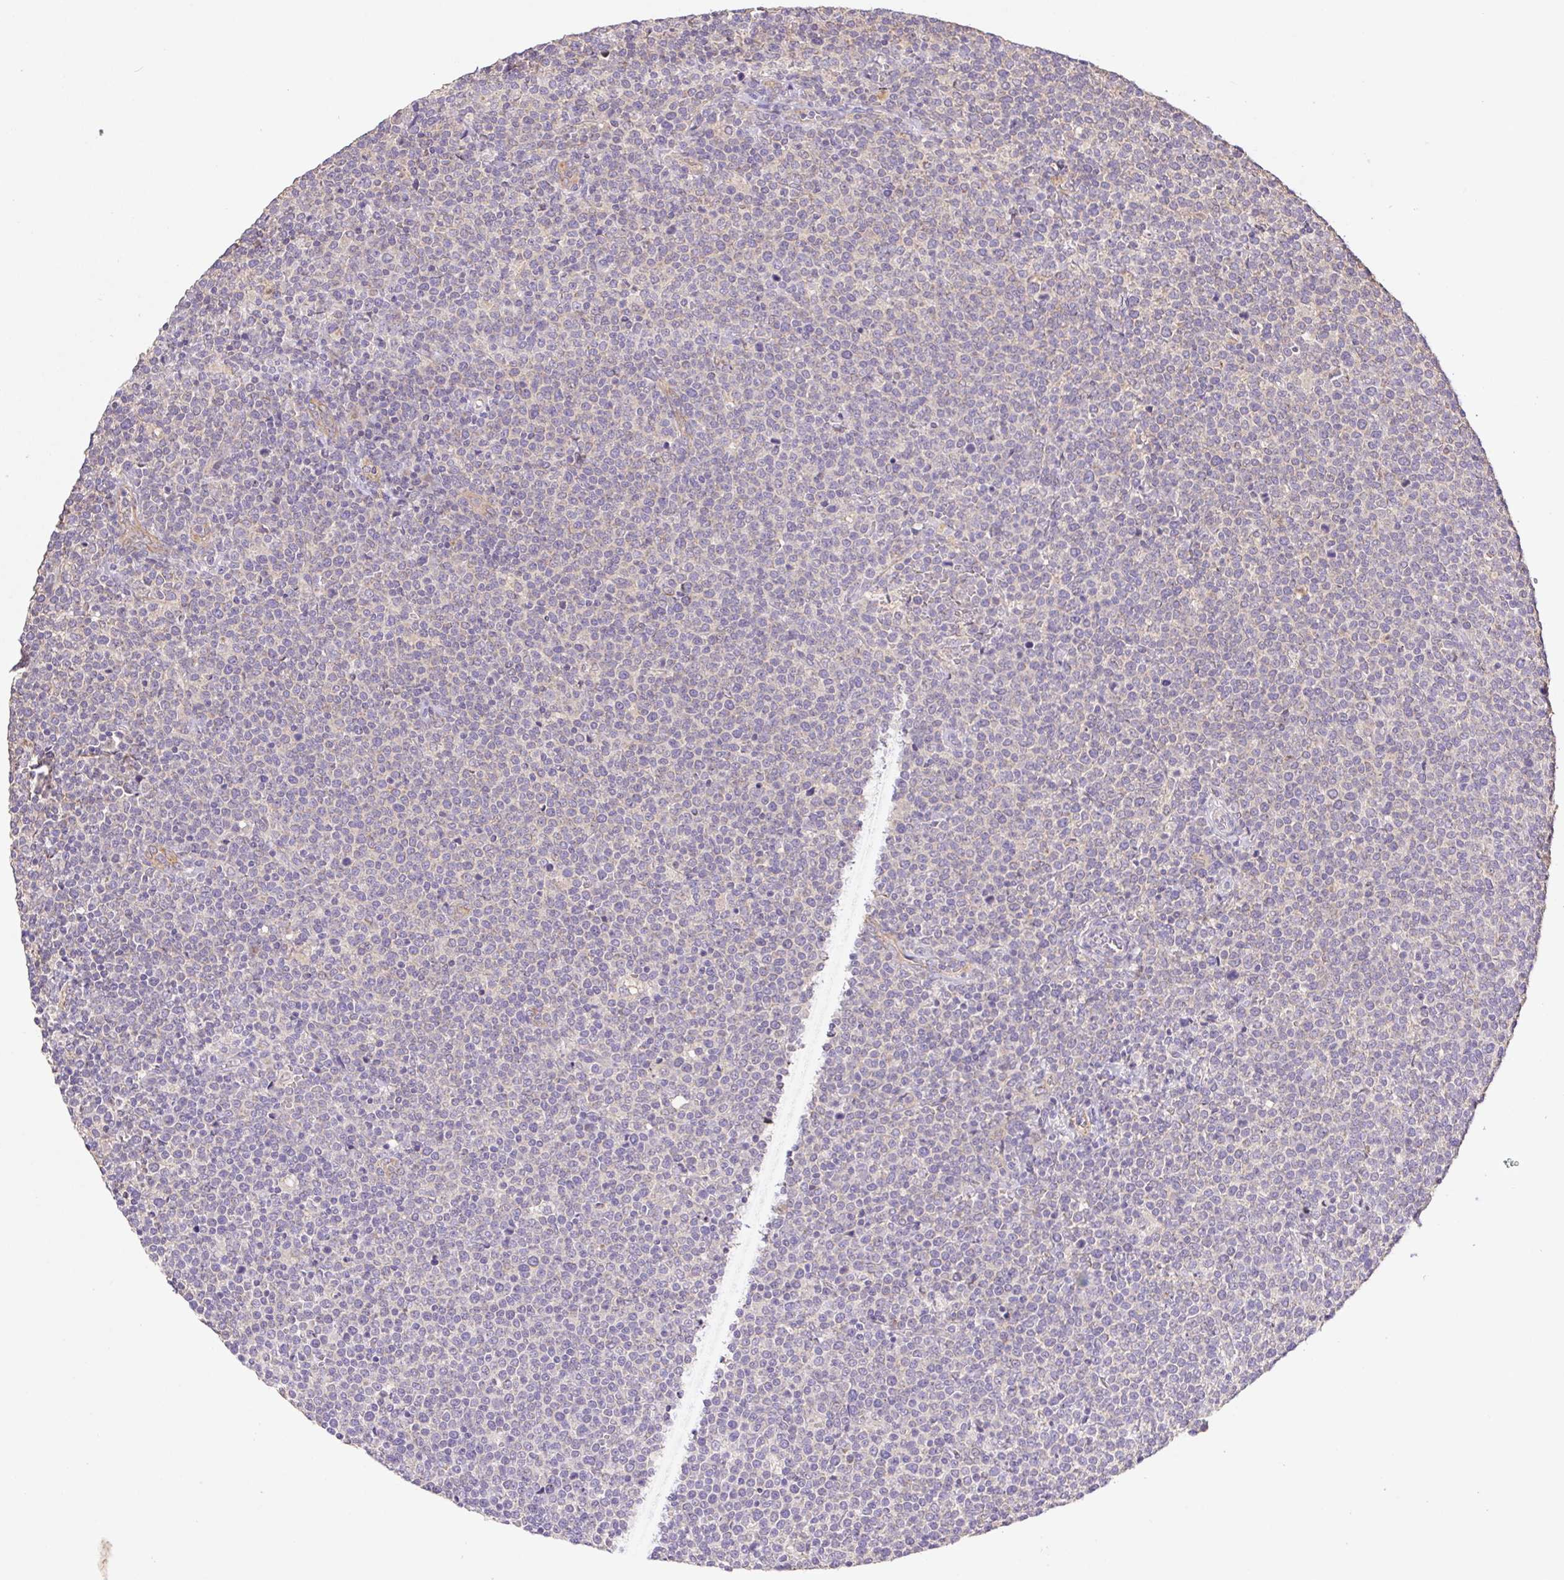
{"staining": {"intensity": "negative", "quantity": "none", "location": "none"}, "tissue": "lymphoma", "cell_type": "Tumor cells", "image_type": "cancer", "snomed": [{"axis": "morphology", "description": "Malignant lymphoma, non-Hodgkin's type, High grade"}, {"axis": "topography", "description": "Lymph node"}], "caption": "The immunohistochemistry (IHC) photomicrograph has no significant positivity in tumor cells of malignant lymphoma, non-Hodgkin's type (high-grade) tissue.", "gene": "RAB11A", "patient": {"sex": "male", "age": 61}}